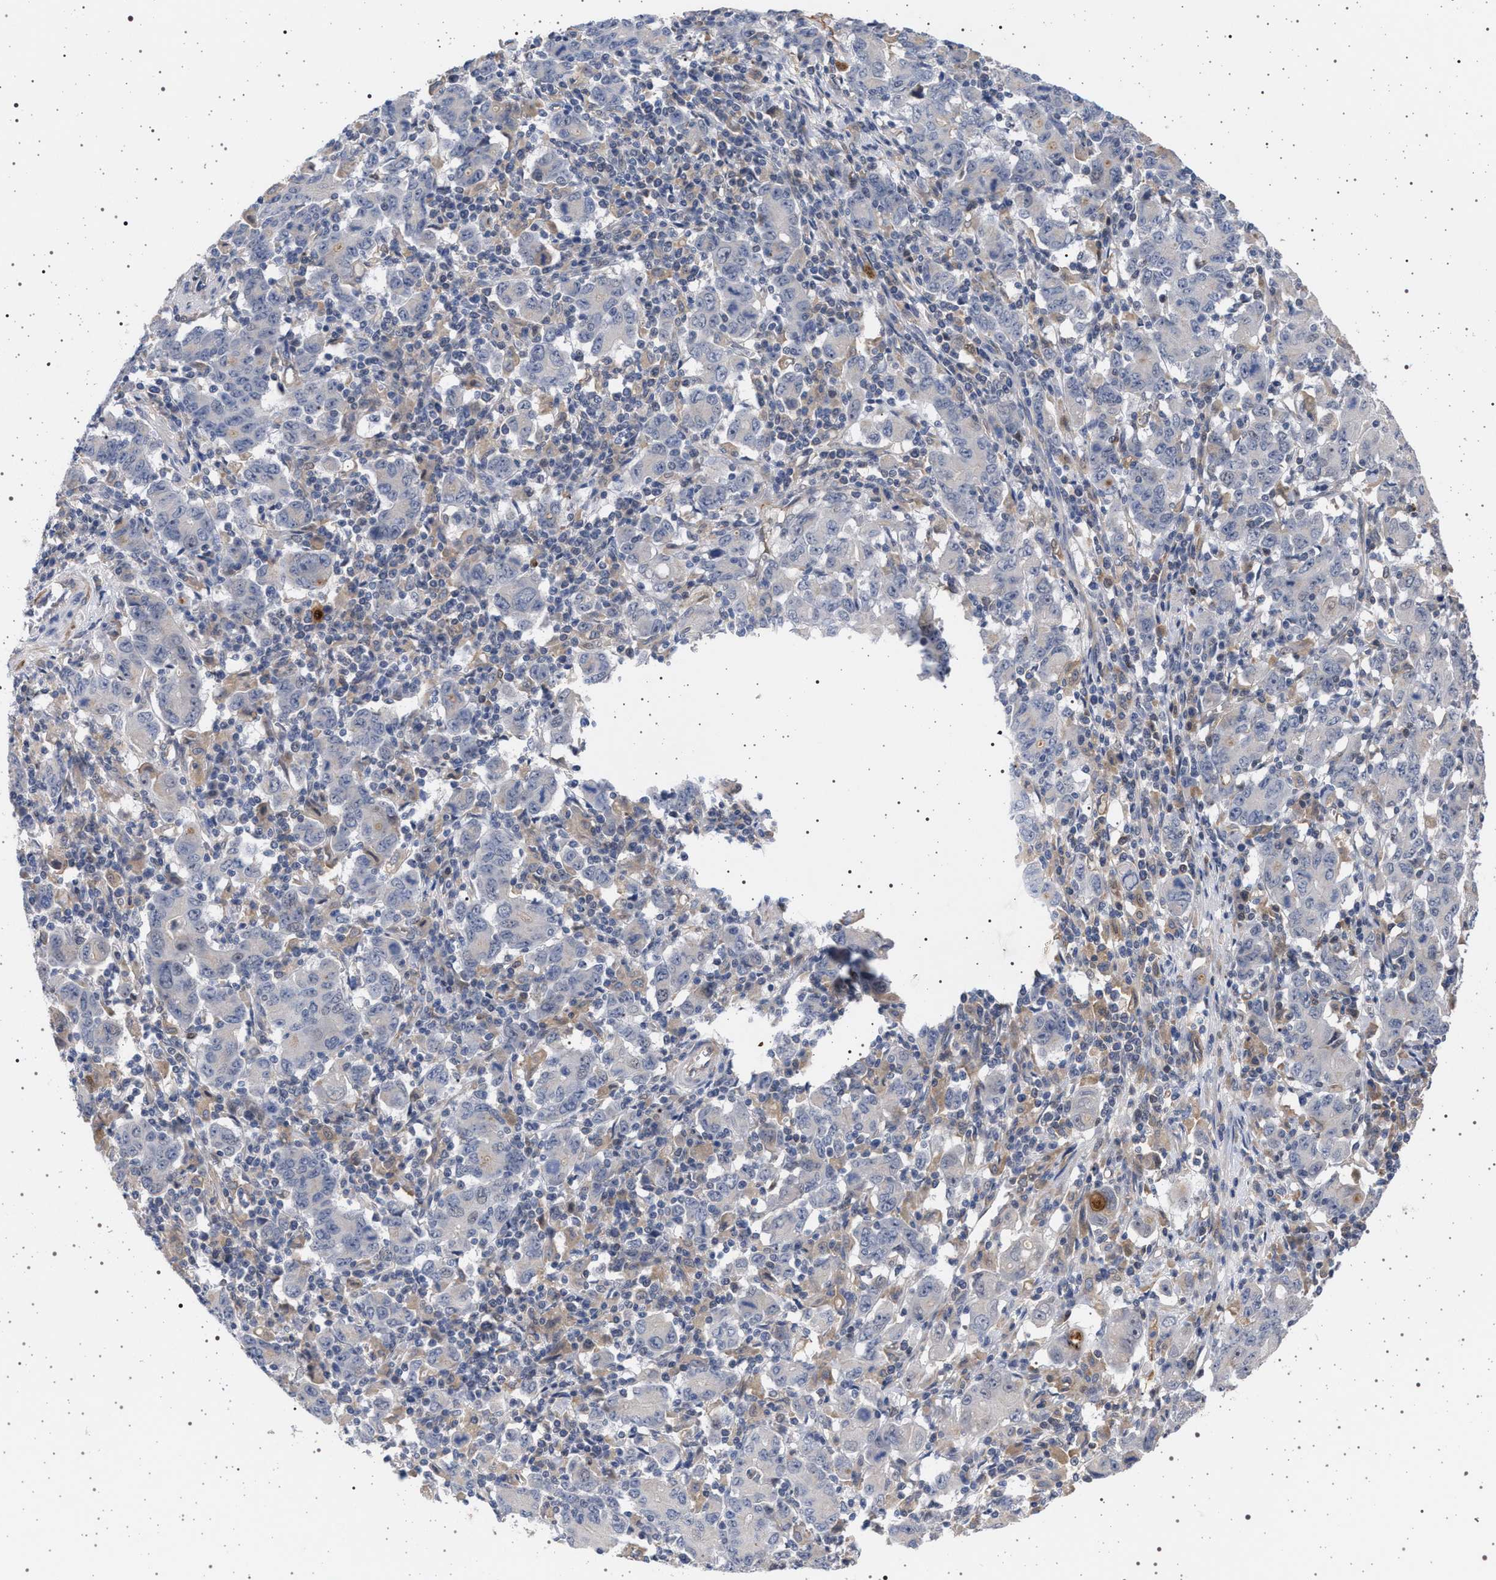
{"staining": {"intensity": "negative", "quantity": "none", "location": "none"}, "tissue": "stomach cancer", "cell_type": "Tumor cells", "image_type": "cancer", "snomed": [{"axis": "morphology", "description": "Adenocarcinoma, NOS"}, {"axis": "topography", "description": "Stomach, upper"}], "caption": "A histopathology image of human stomach adenocarcinoma is negative for staining in tumor cells.", "gene": "RBM48", "patient": {"sex": "male", "age": 69}}